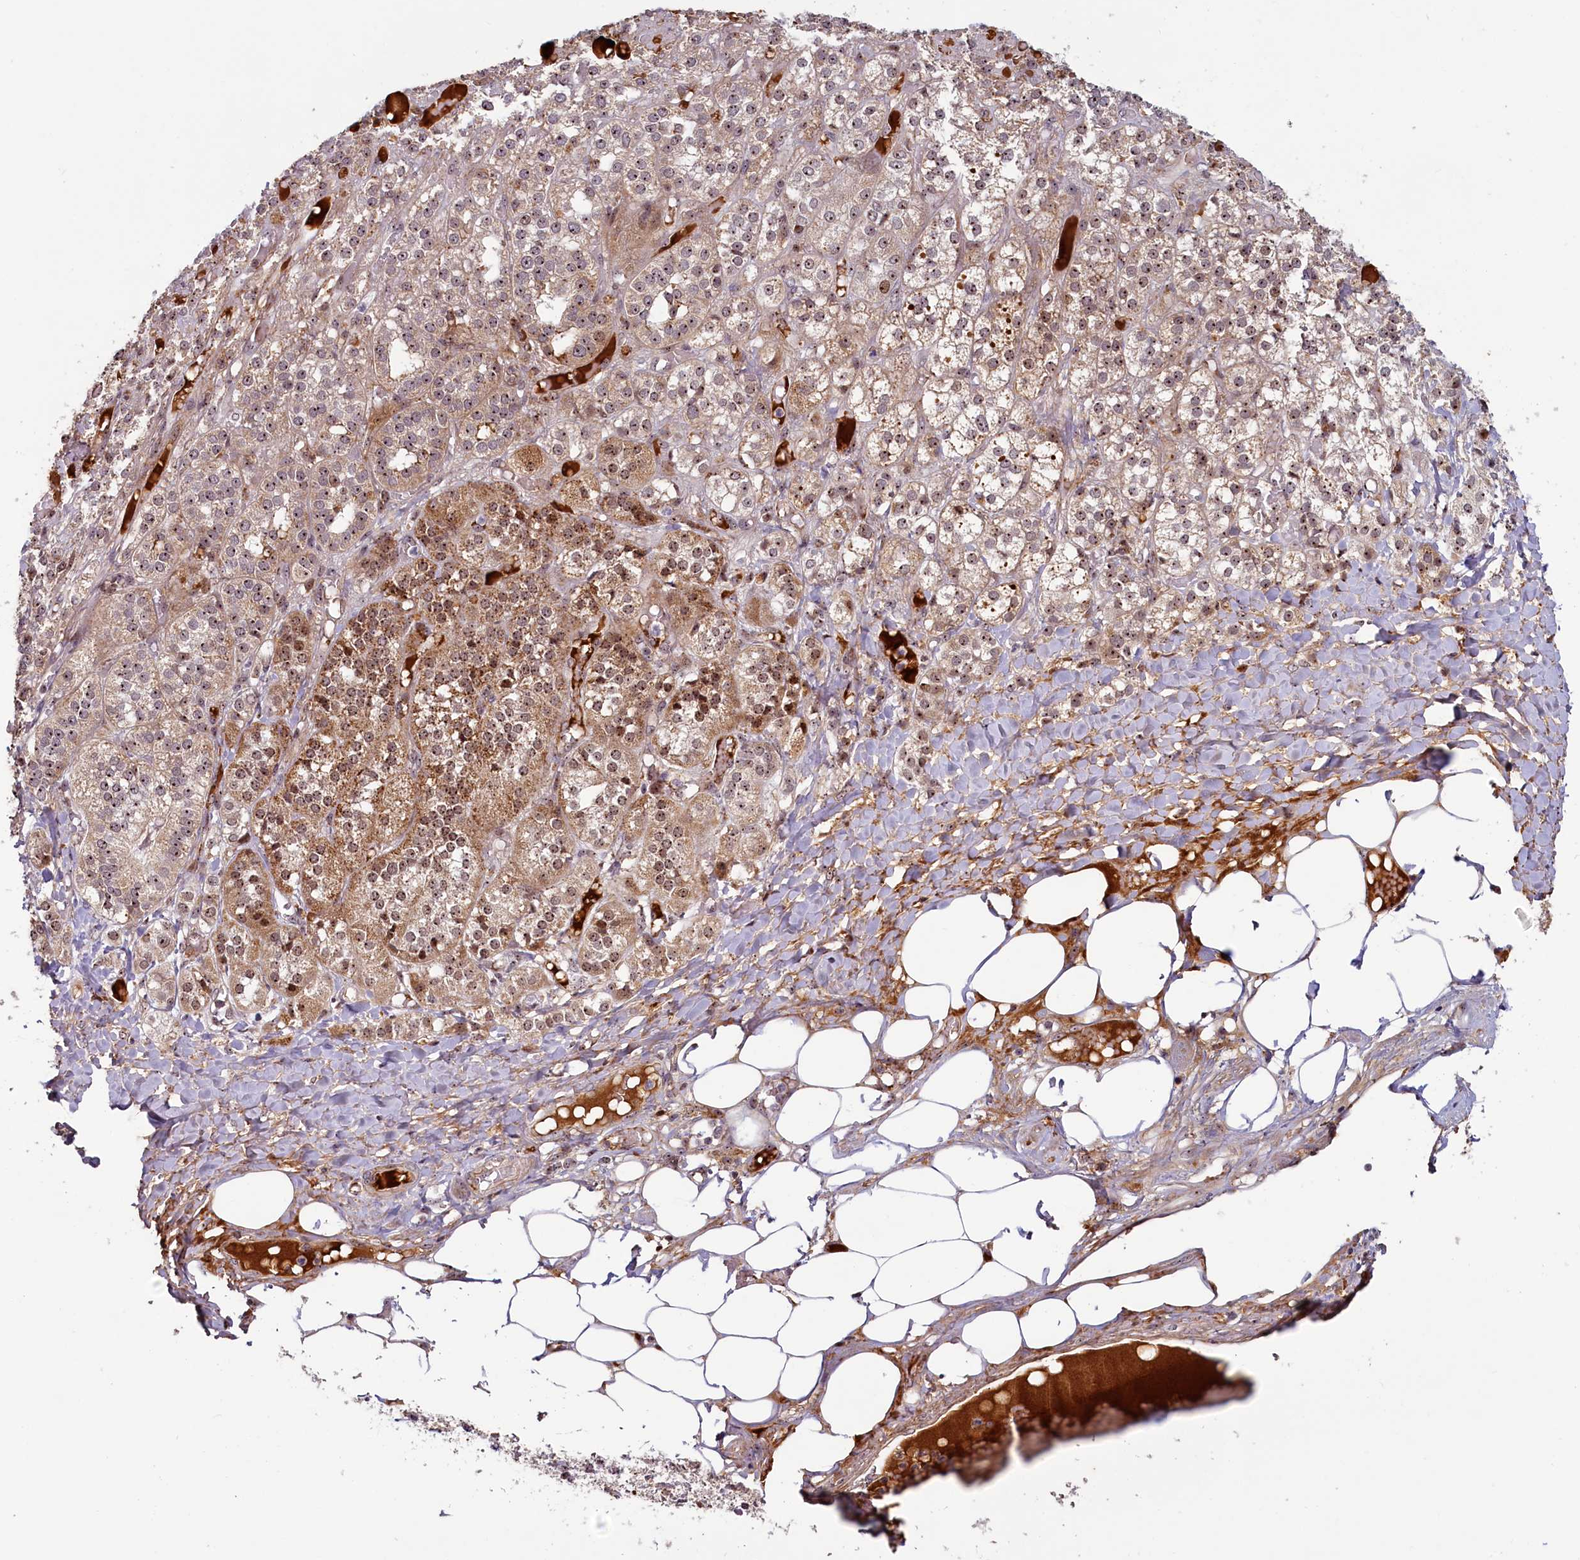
{"staining": {"intensity": "moderate", "quantity": ">75%", "location": "cytoplasmic/membranous,nuclear"}, "tissue": "adrenal gland", "cell_type": "Glandular cells", "image_type": "normal", "snomed": [{"axis": "morphology", "description": "Normal tissue, NOS"}, {"axis": "topography", "description": "Adrenal gland"}], "caption": "Glandular cells display moderate cytoplasmic/membranous,nuclear positivity in about >75% of cells in benign adrenal gland. (DAB (3,3'-diaminobenzidine) = brown stain, brightfield microscopy at high magnification).", "gene": "TCOF1", "patient": {"sex": "female", "age": 61}}